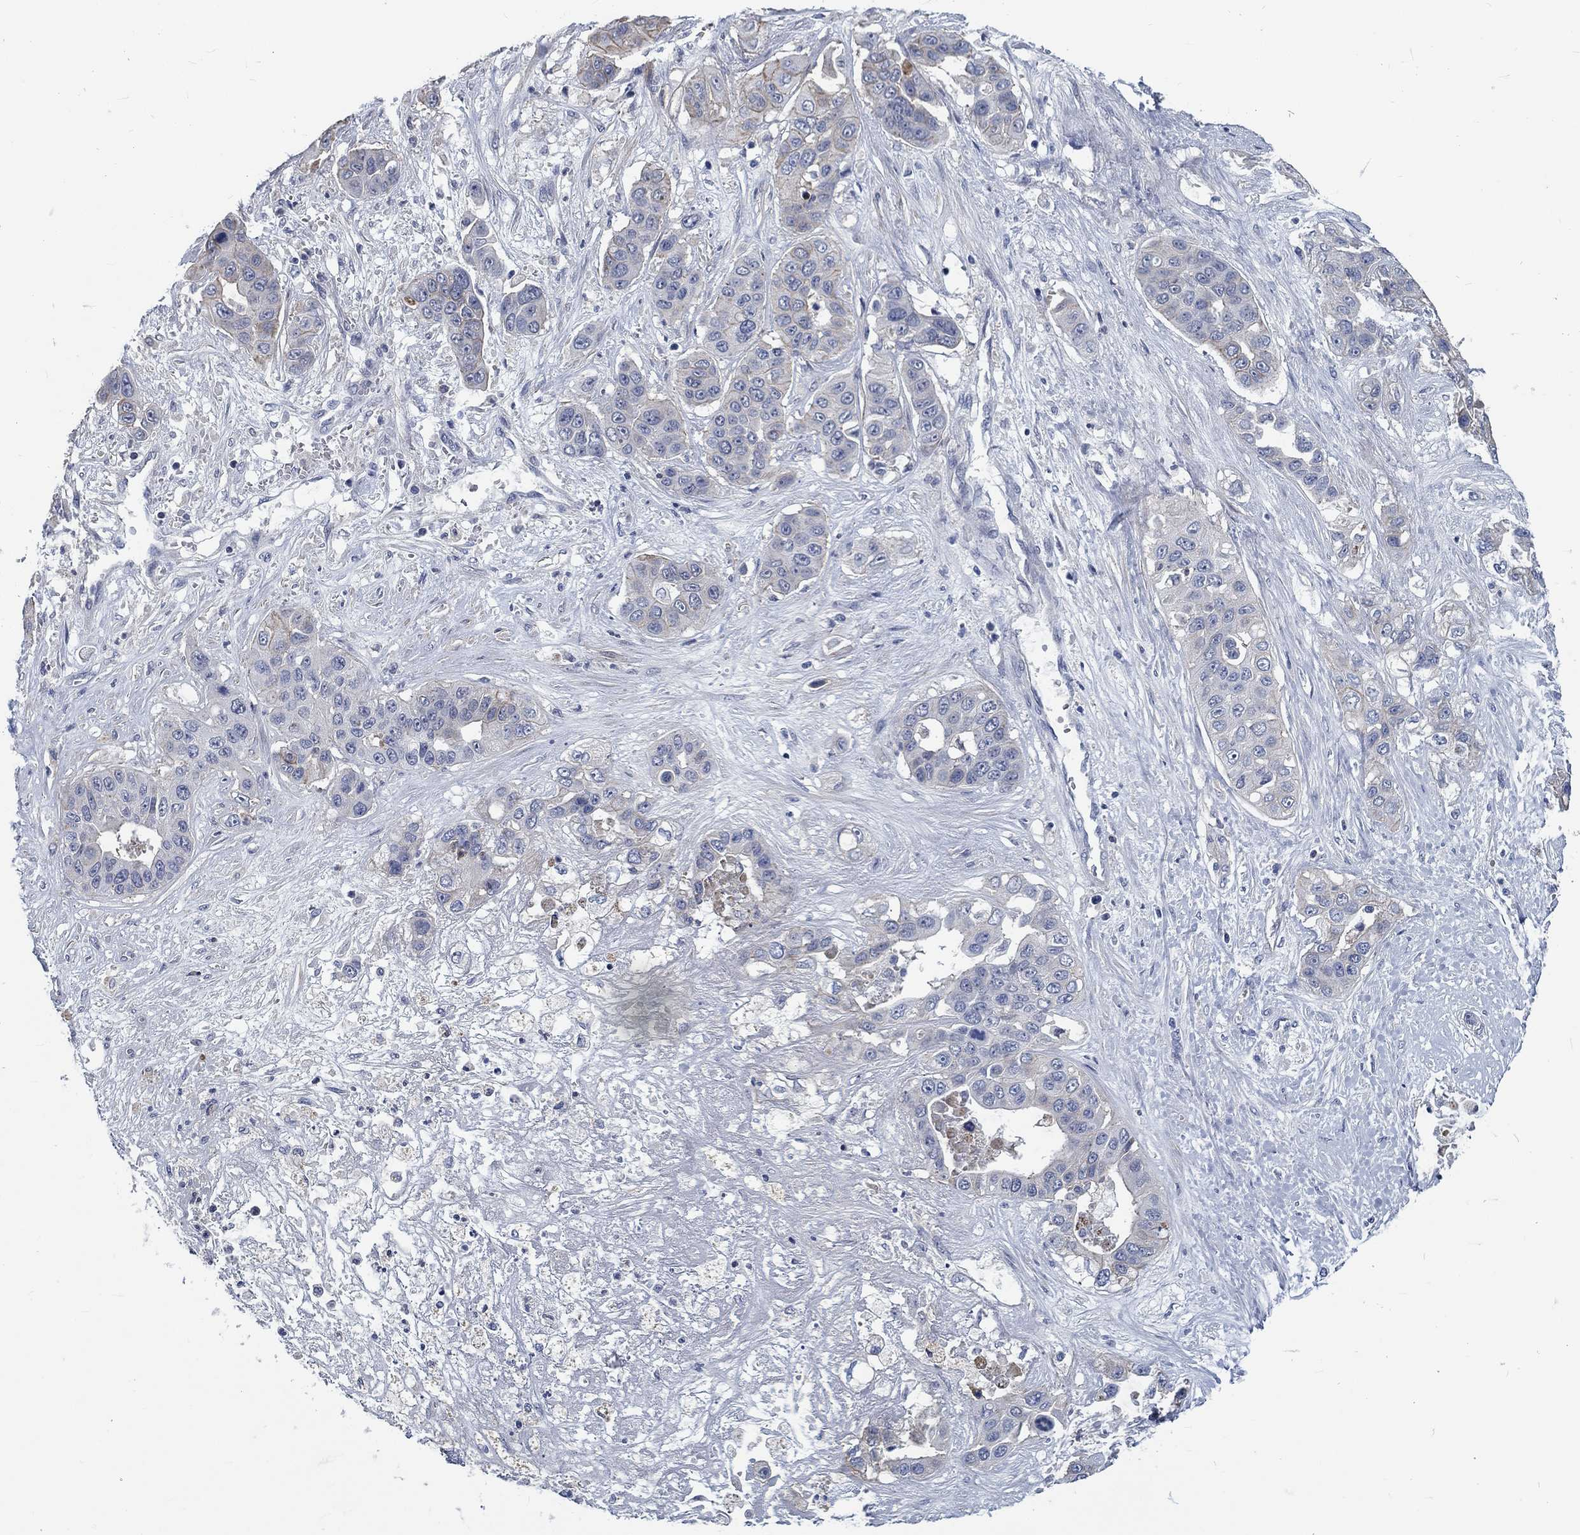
{"staining": {"intensity": "weak", "quantity": "<25%", "location": "cytoplasmic/membranous"}, "tissue": "liver cancer", "cell_type": "Tumor cells", "image_type": "cancer", "snomed": [{"axis": "morphology", "description": "Cholangiocarcinoma"}, {"axis": "topography", "description": "Liver"}], "caption": "IHC photomicrograph of human liver cancer stained for a protein (brown), which demonstrates no expression in tumor cells.", "gene": "MYBPC1", "patient": {"sex": "female", "age": 52}}